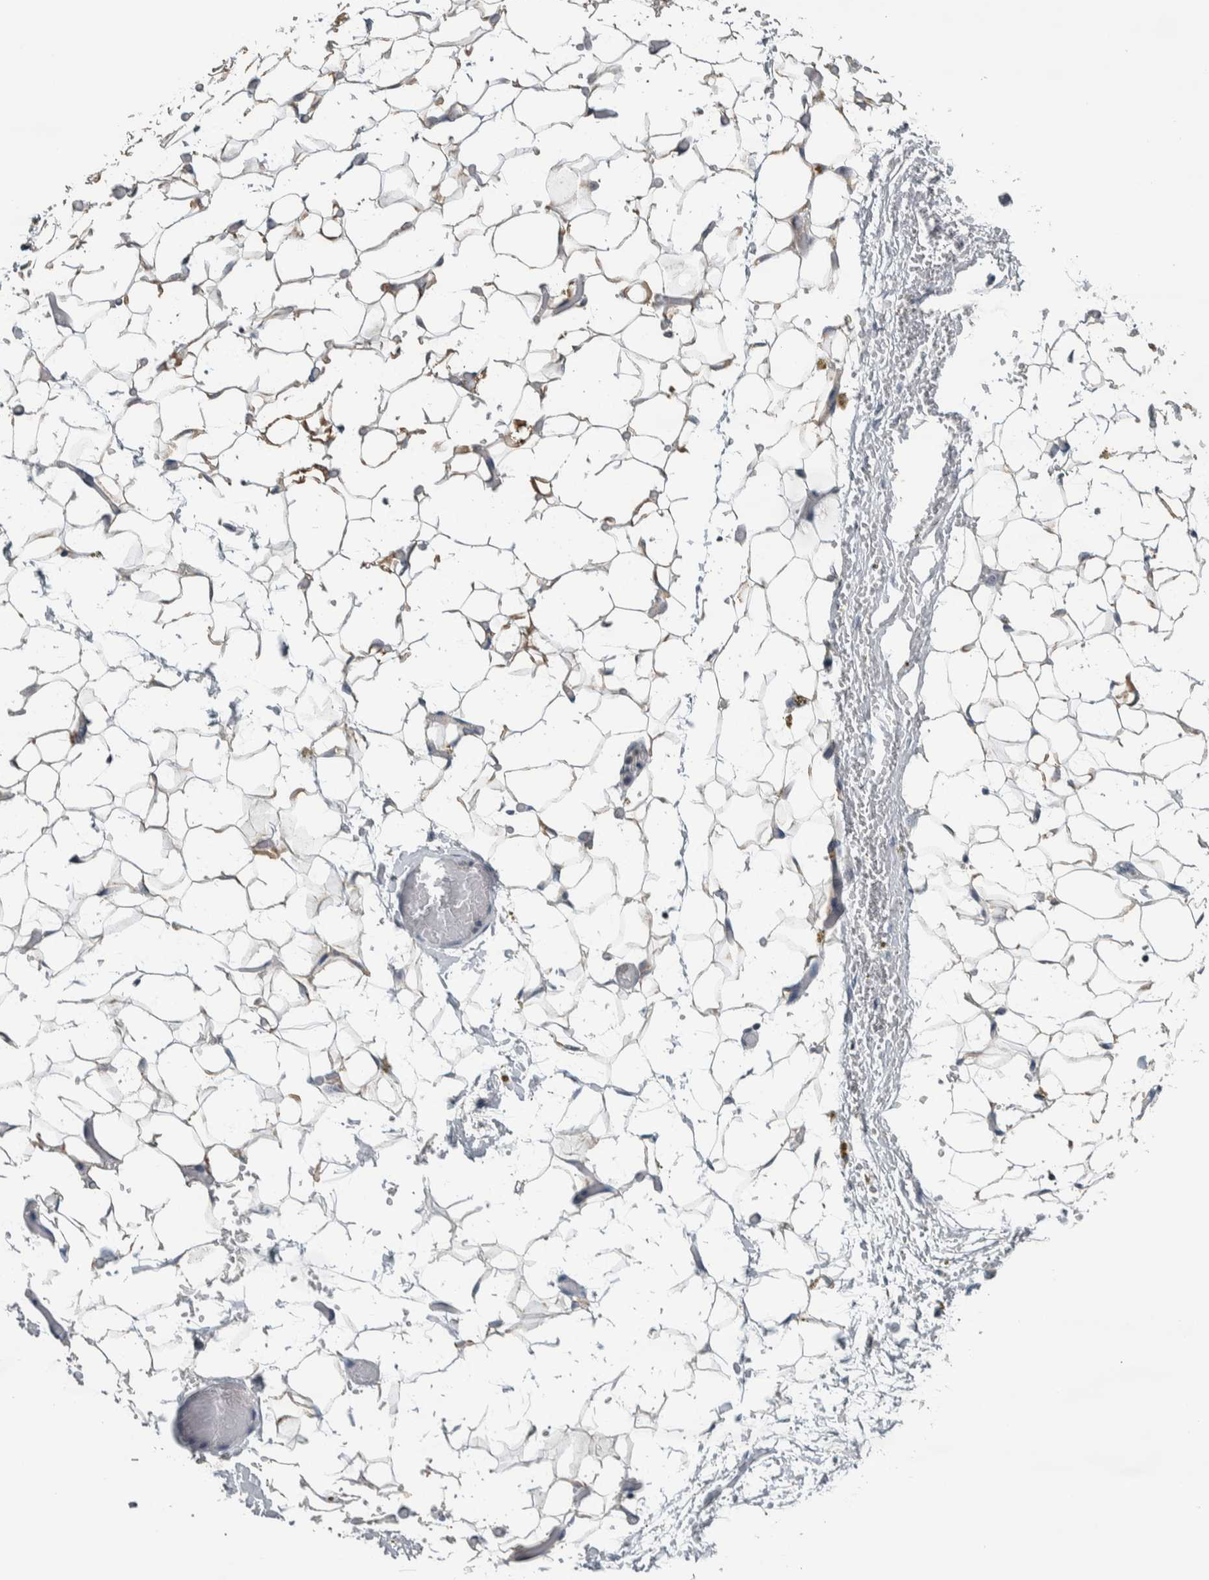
{"staining": {"intensity": "negative", "quantity": "none", "location": "none"}, "tissue": "adipose tissue", "cell_type": "Adipocytes", "image_type": "normal", "snomed": [{"axis": "morphology", "description": "Normal tissue, NOS"}, {"axis": "topography", "description": "Kidney"}, {"axis": "topography", "description": "Peripheral nerve tissue"}], "caption": "Immunohistochemical staining of benign adipose tissue displays no significant positivity in adipocytes.", "gene": "CAVIN4", "patient": {"sex": "male", "age": 7}}